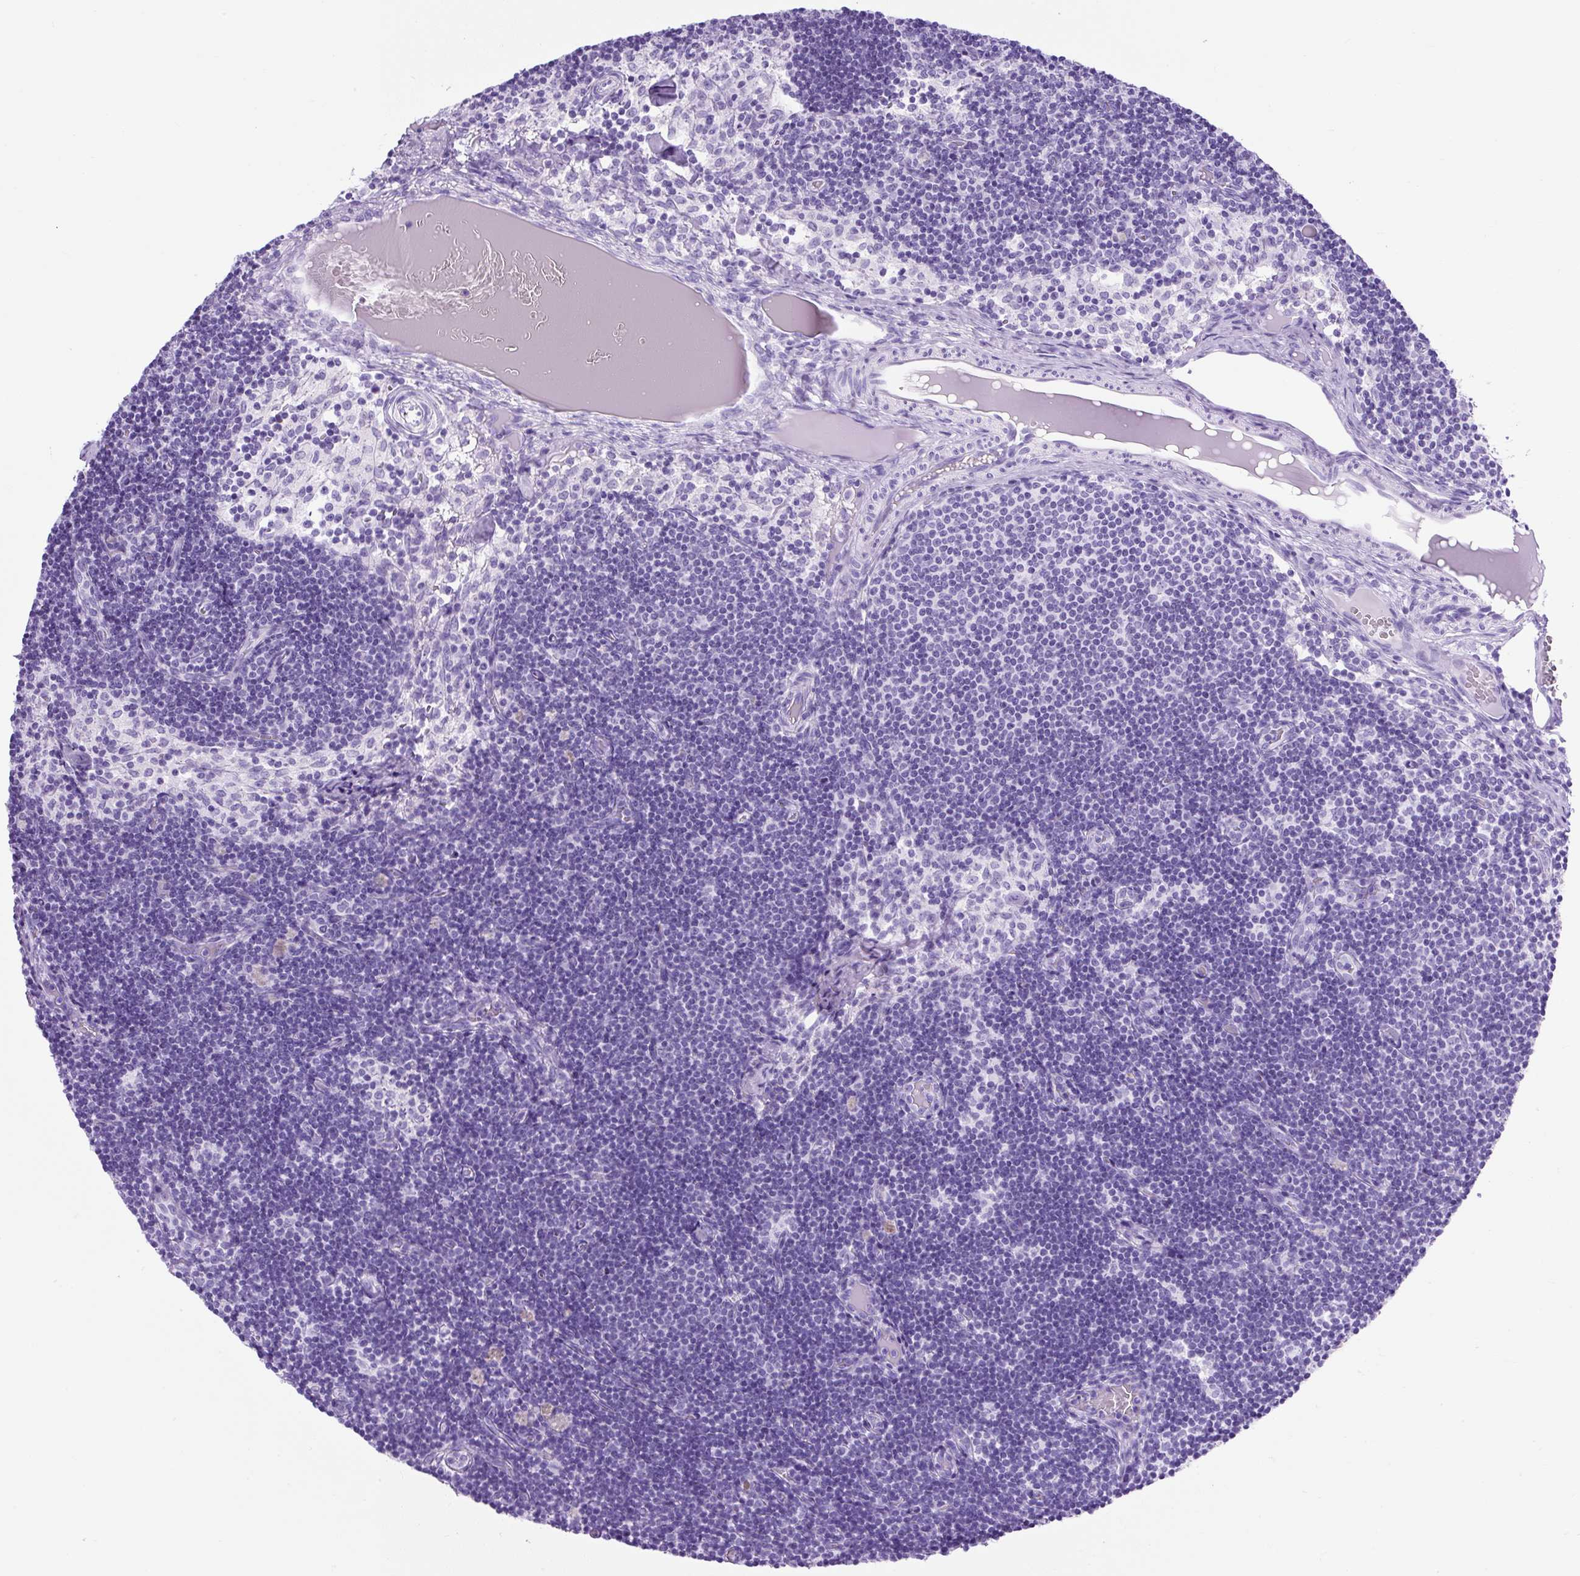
{"staining": {"intensity": "negative", "quantity": "none", "location": "none"}, "tissue": "lymph node", "cell_type": "Germinal center cells", "image_type": "normal", "snomed": [{"axis": "morphology", "description": "Normal tissue, NOS"}, {"axis": "topography", "description": "Lymph node"}], "caption": "An image of lymph node stained for a protein displays no brown staining in germinal center cells. (Stains: DAB immunohistochemistry (IHC) with hematoxylin counter stain, Microscopy: brightfield microscopy at high magnification).", "gene": "KRT12", "patient": {"sex": "female", "age": 31}}